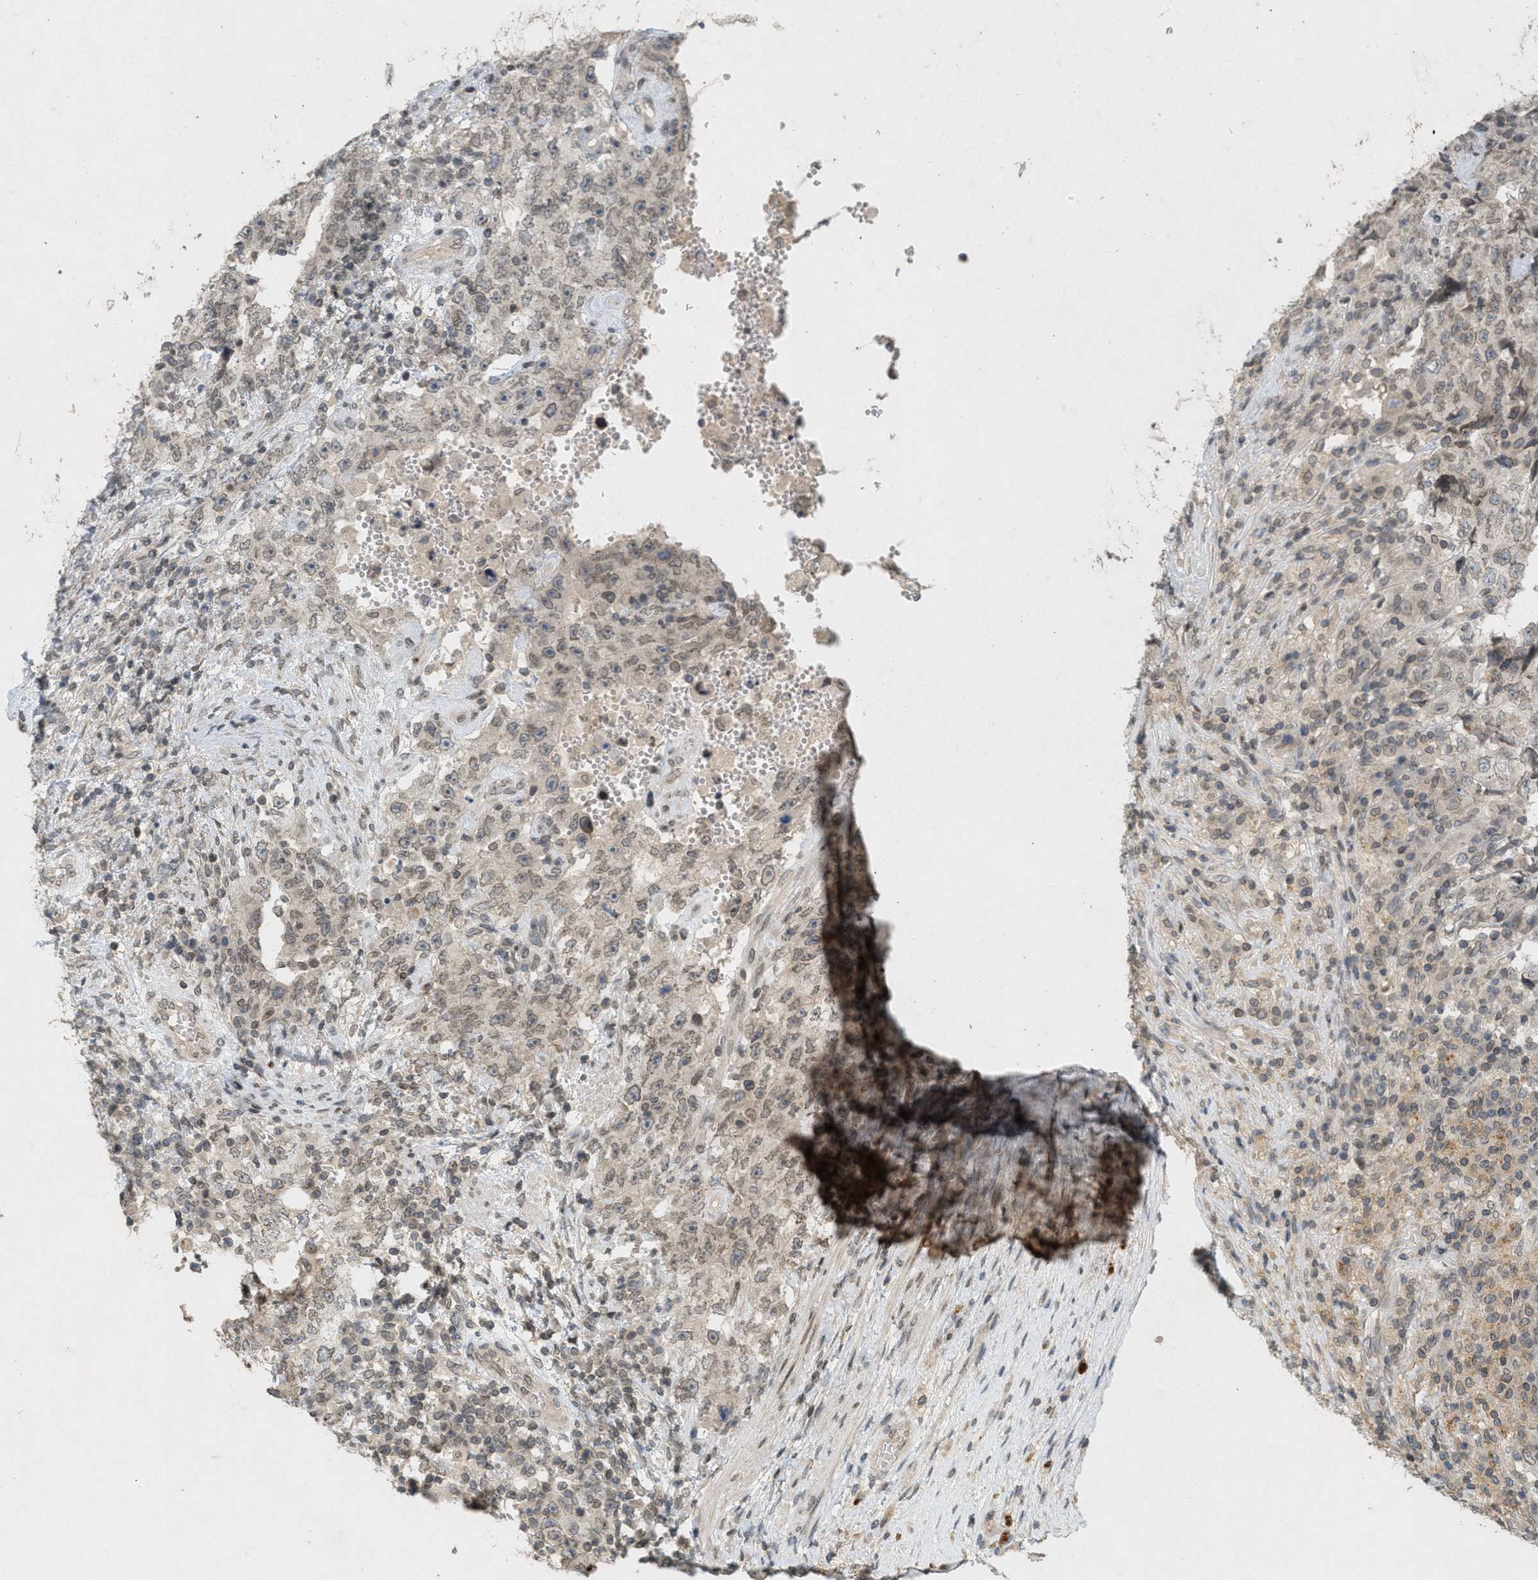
{"staining": {"intensity": "weak", "quantity": ">75%", "location": "cytoplasmic/membranous,nuclear"}, "tissue": "testis cancer", "cell_type": "Tumor cells", "image_type": "cancer", "snomed": [{"axis": "morphology", "description": "Carcinoma, Embryonal, NOS"}, {"axis": "topography", "description": "Testis"}], "caption": "Tumor cells display low levels of weak cytoplasmic/membranous and nuclear positivity in about >75% of cells in embryonal carcinoma (testis). (DAB IHC with brightfield microscopy, high magnification).", "gene": "ABHD6", "patient": {"sex": "male", "age": 26}}